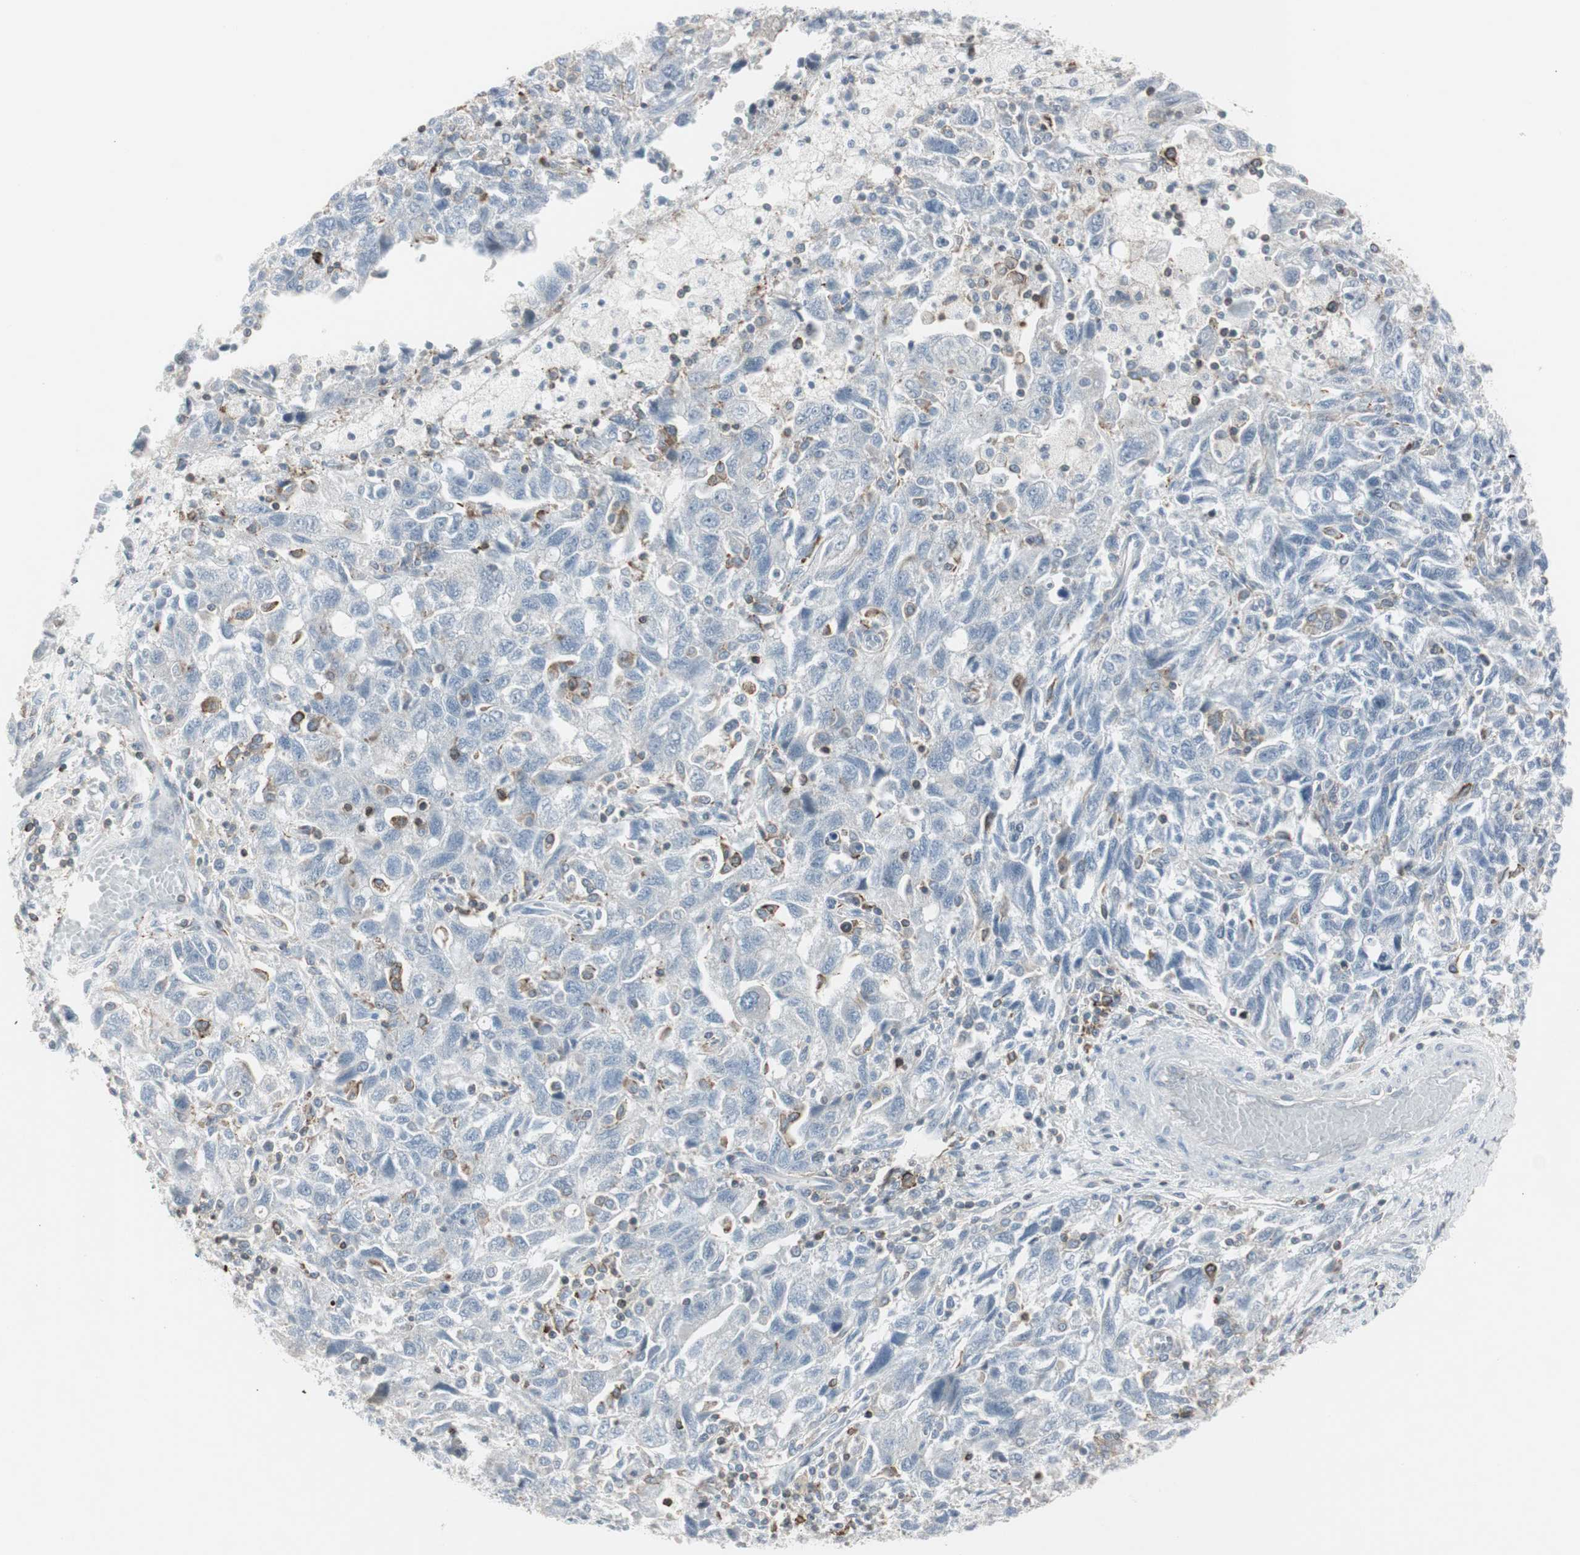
{"staining": {"intensity": "negative", "quantity": "none", "location": "none"}, "tissue": "ovarian cancer", "cell_type": "Tumor cells", "image_type": "cancer", "snomed": [{"axis": "morphology", "description": "Carcinoma, NOS"}, {"axis": "morphology", "description": "Cystadenocarcinoma, serous, NOS"}, {"axis": "topography", "description": "Ovary"}], "caption": "Ovarian cancer stained for a protein using immunohistochemistry reveals no expression tumor cells.", "gene": "MAP4K4", "patient": {"sex": "female", "age": 69}}